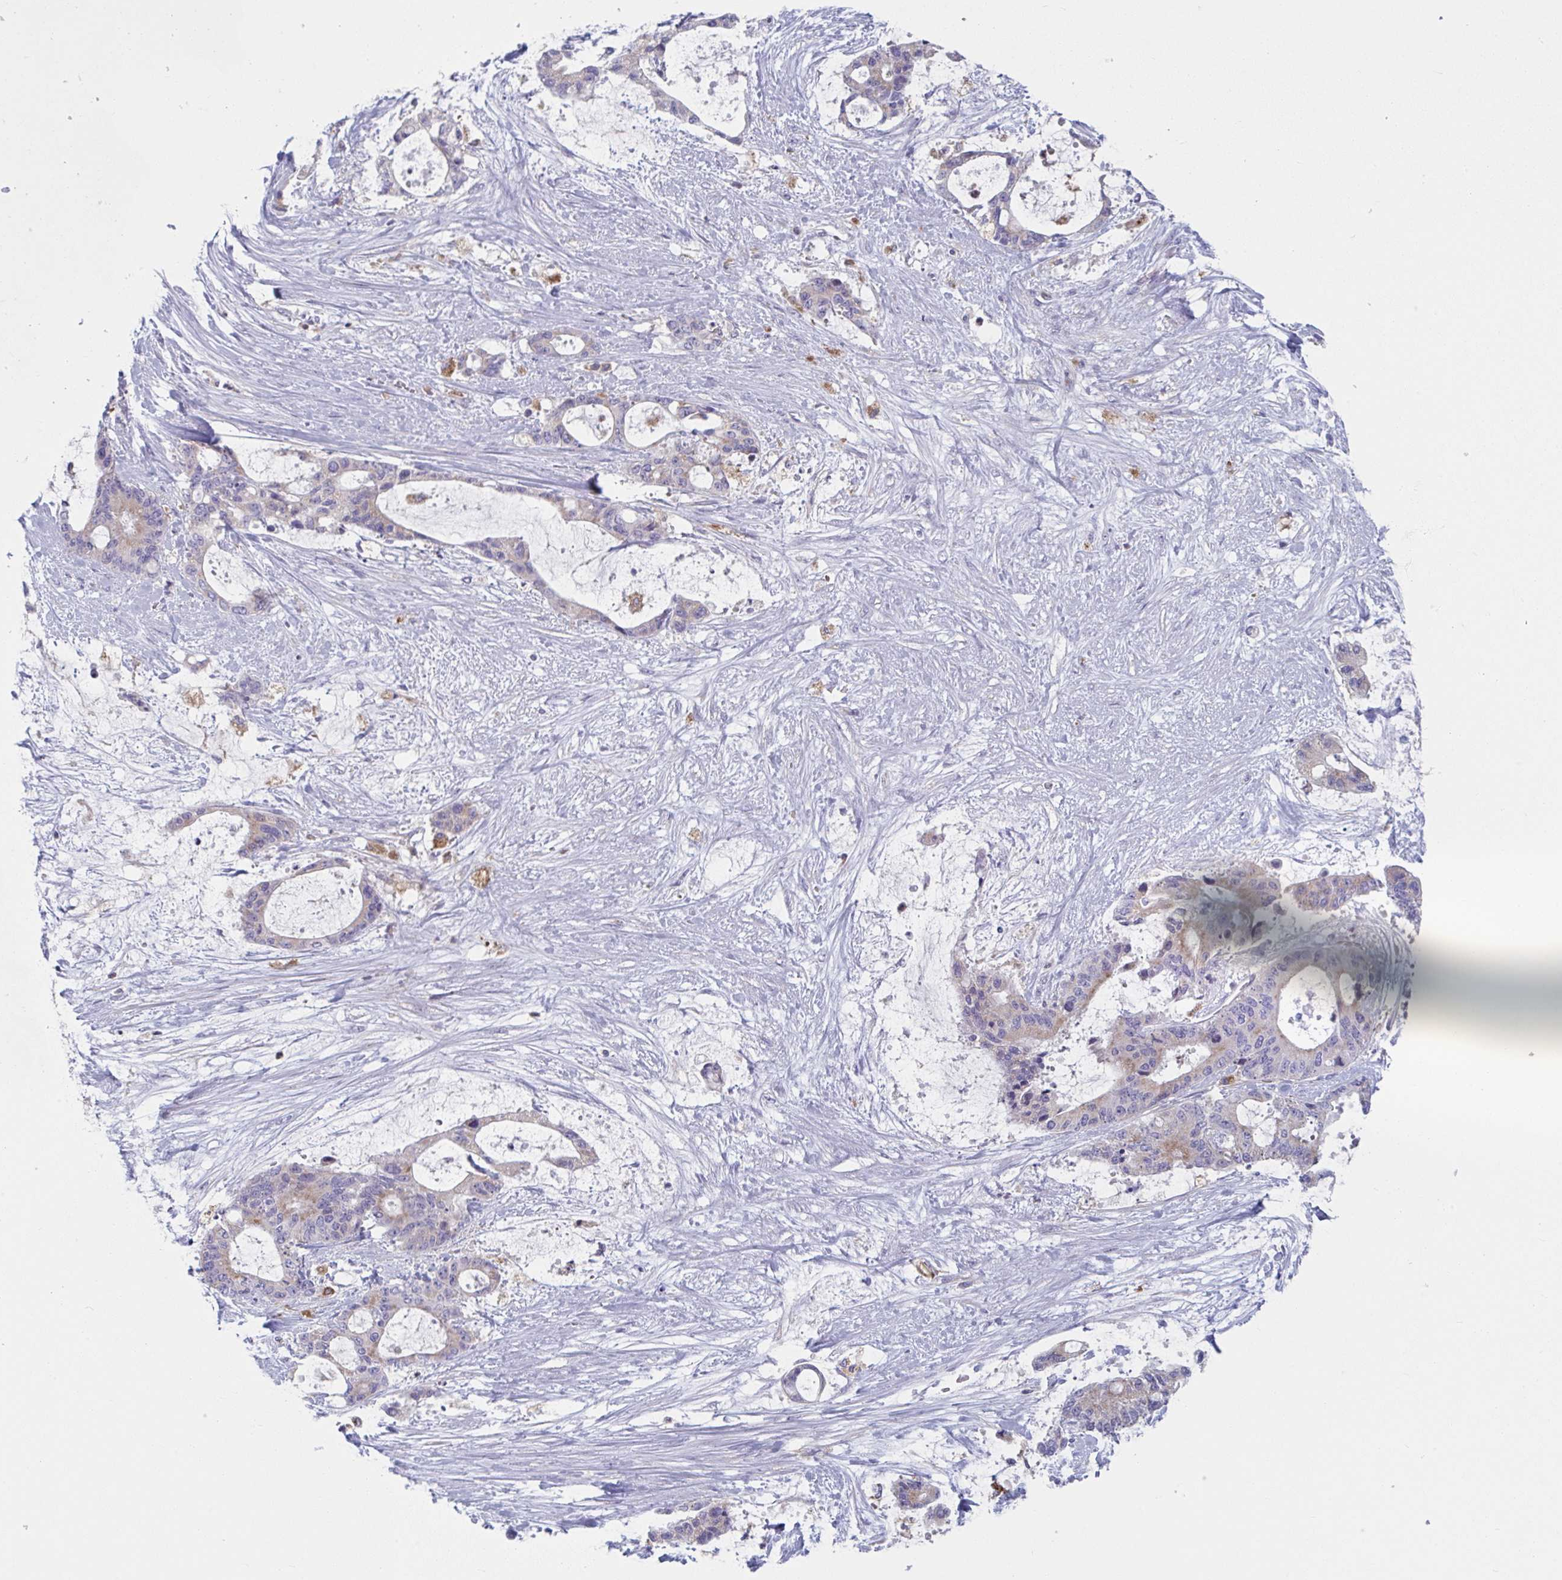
{"staining": {"intensity": "weak", "quantity": "<25%", "location": "cytoplasmic/membranous"}, "tissue": "liver cancer", "cell_type": "Tumor cells", "image_type": "cancer", "snomed": [{"axis": "morphology", "description": "Normal tissue, NOS"}, {"axis": "morphology", "description": "Cholangiocarcinoma"}, {"axis": "topography", "description": "Liver"}, {"axis": "topography", "description": "Peripheral nerve tissue"}], "caption": "DAB immunohistochemical staining of human cholangiocarcinoma (liver) shows no significant staining in tumor cells.", "gene": "NIPSNAP1", "patient": {"sex": "female", "age": 73}}